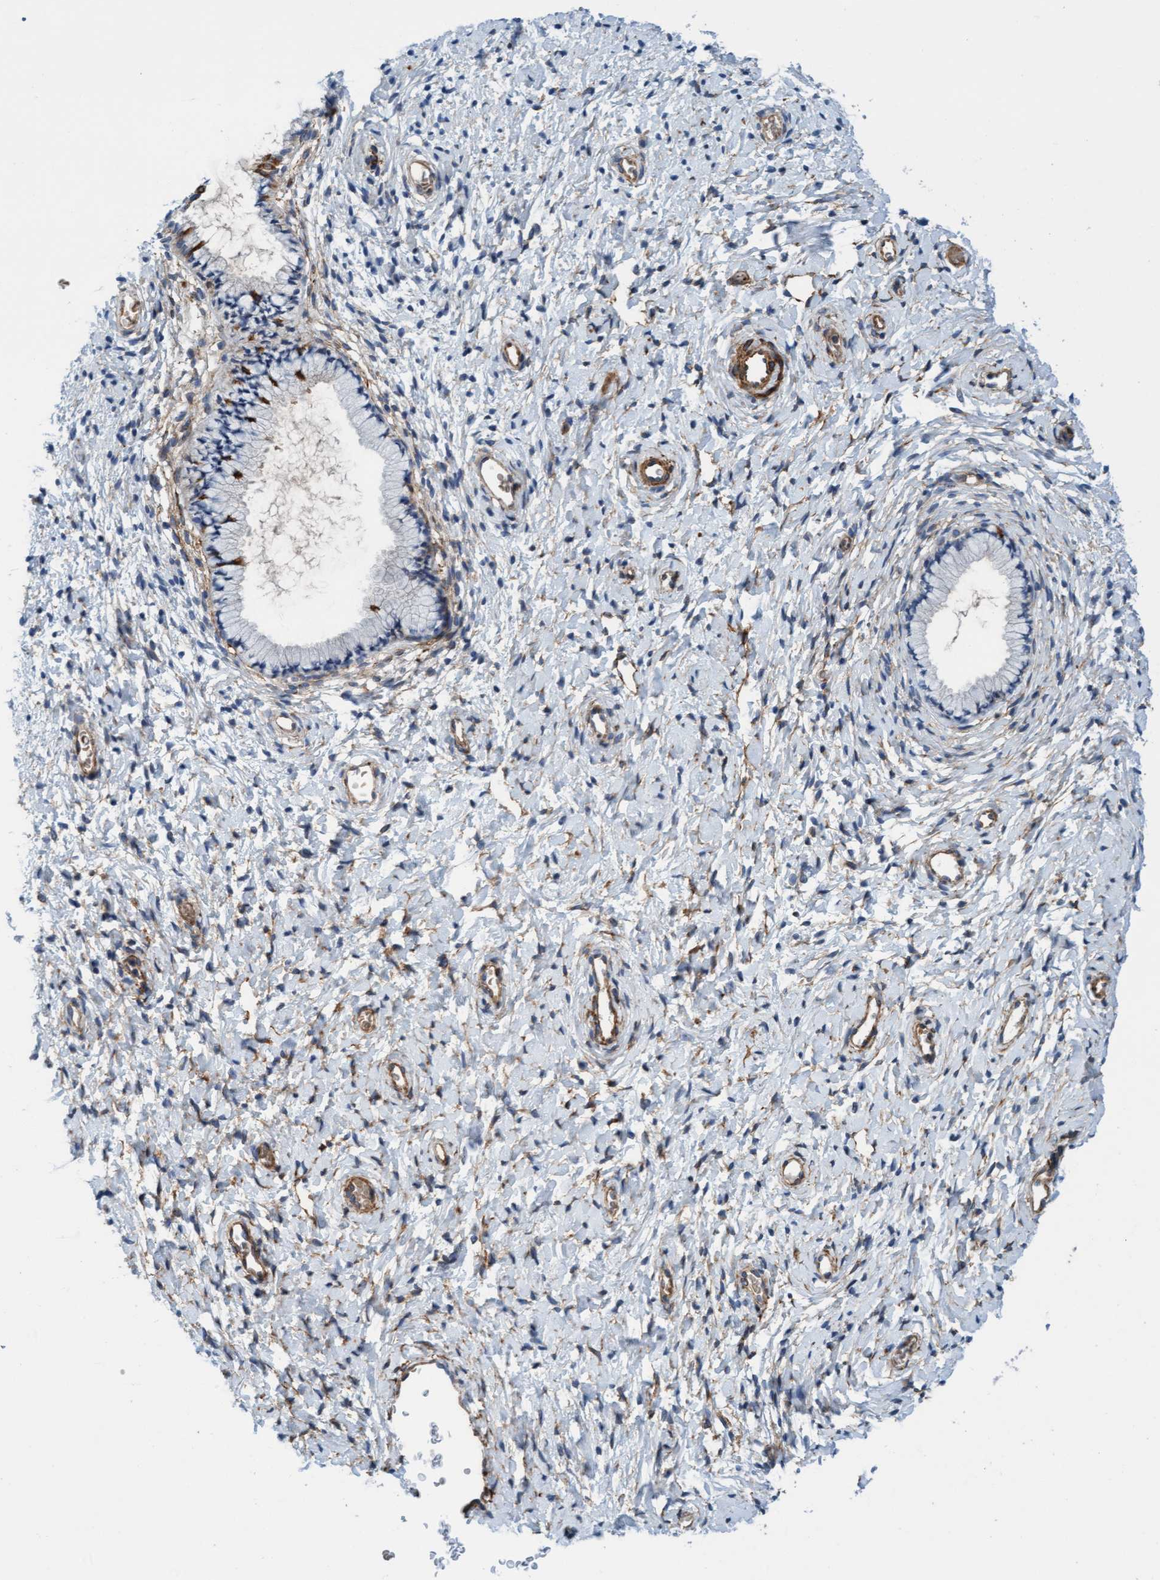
{"staining": {"intensity": "negative", "quantity": "none", "location": "none"}, "tissue": "cervix", "cell_type": "Glandular cells", "image_type": "normal", "snomed": [{"axis": "morphology", "description": "Normal tissue, NOS"}, {"axis": "topography", "description": "Cervix"}], "caption": "Cervix stained for a protein using IHC exhibits no staining glandular cells.", "gene": "FMNL3", "patient": {"sex": "female", "age": 72}}